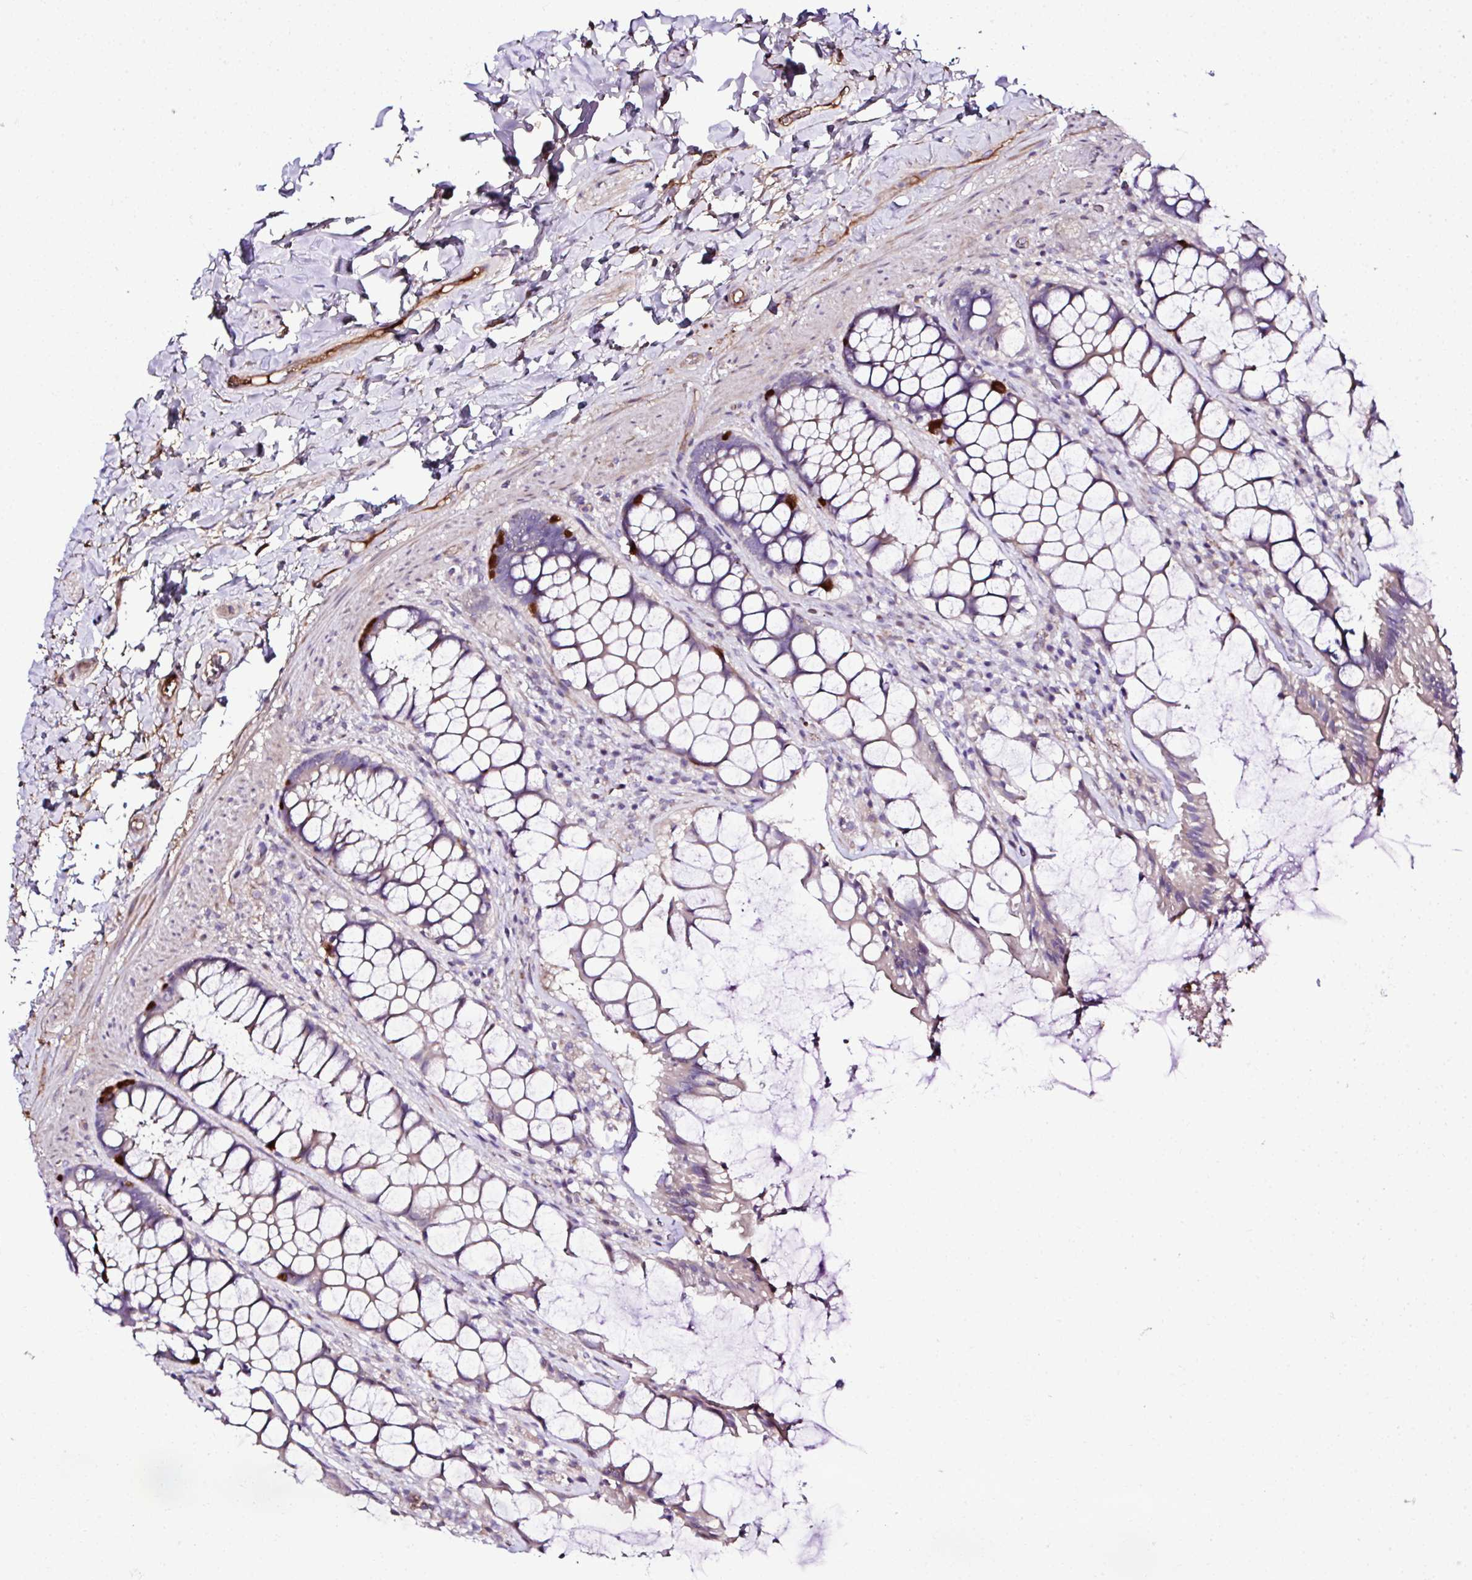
{"staining": {"intensity": "strong", "quantity": "<25%", "location": "cytoplasmic/membranous"}, "tissue": "rectum", "cell_type": "Glandular cells", "image_type": "normal", "snomed": [{"axis": "morphology", "description": "Normal tissue, NOS"}, {"axis": "topography", "description": "Rectum"}], "caption": "Rectum stained with immunohistochemistry demonstrates strong cytoplasmic/membranous positivity in approximately <25% of glandular cells. (brown staining indicates protein expression, while blue staining denotes nuclei).", "gene": "CCDC85C", "patient": {"sex": "female", "age": 58}}